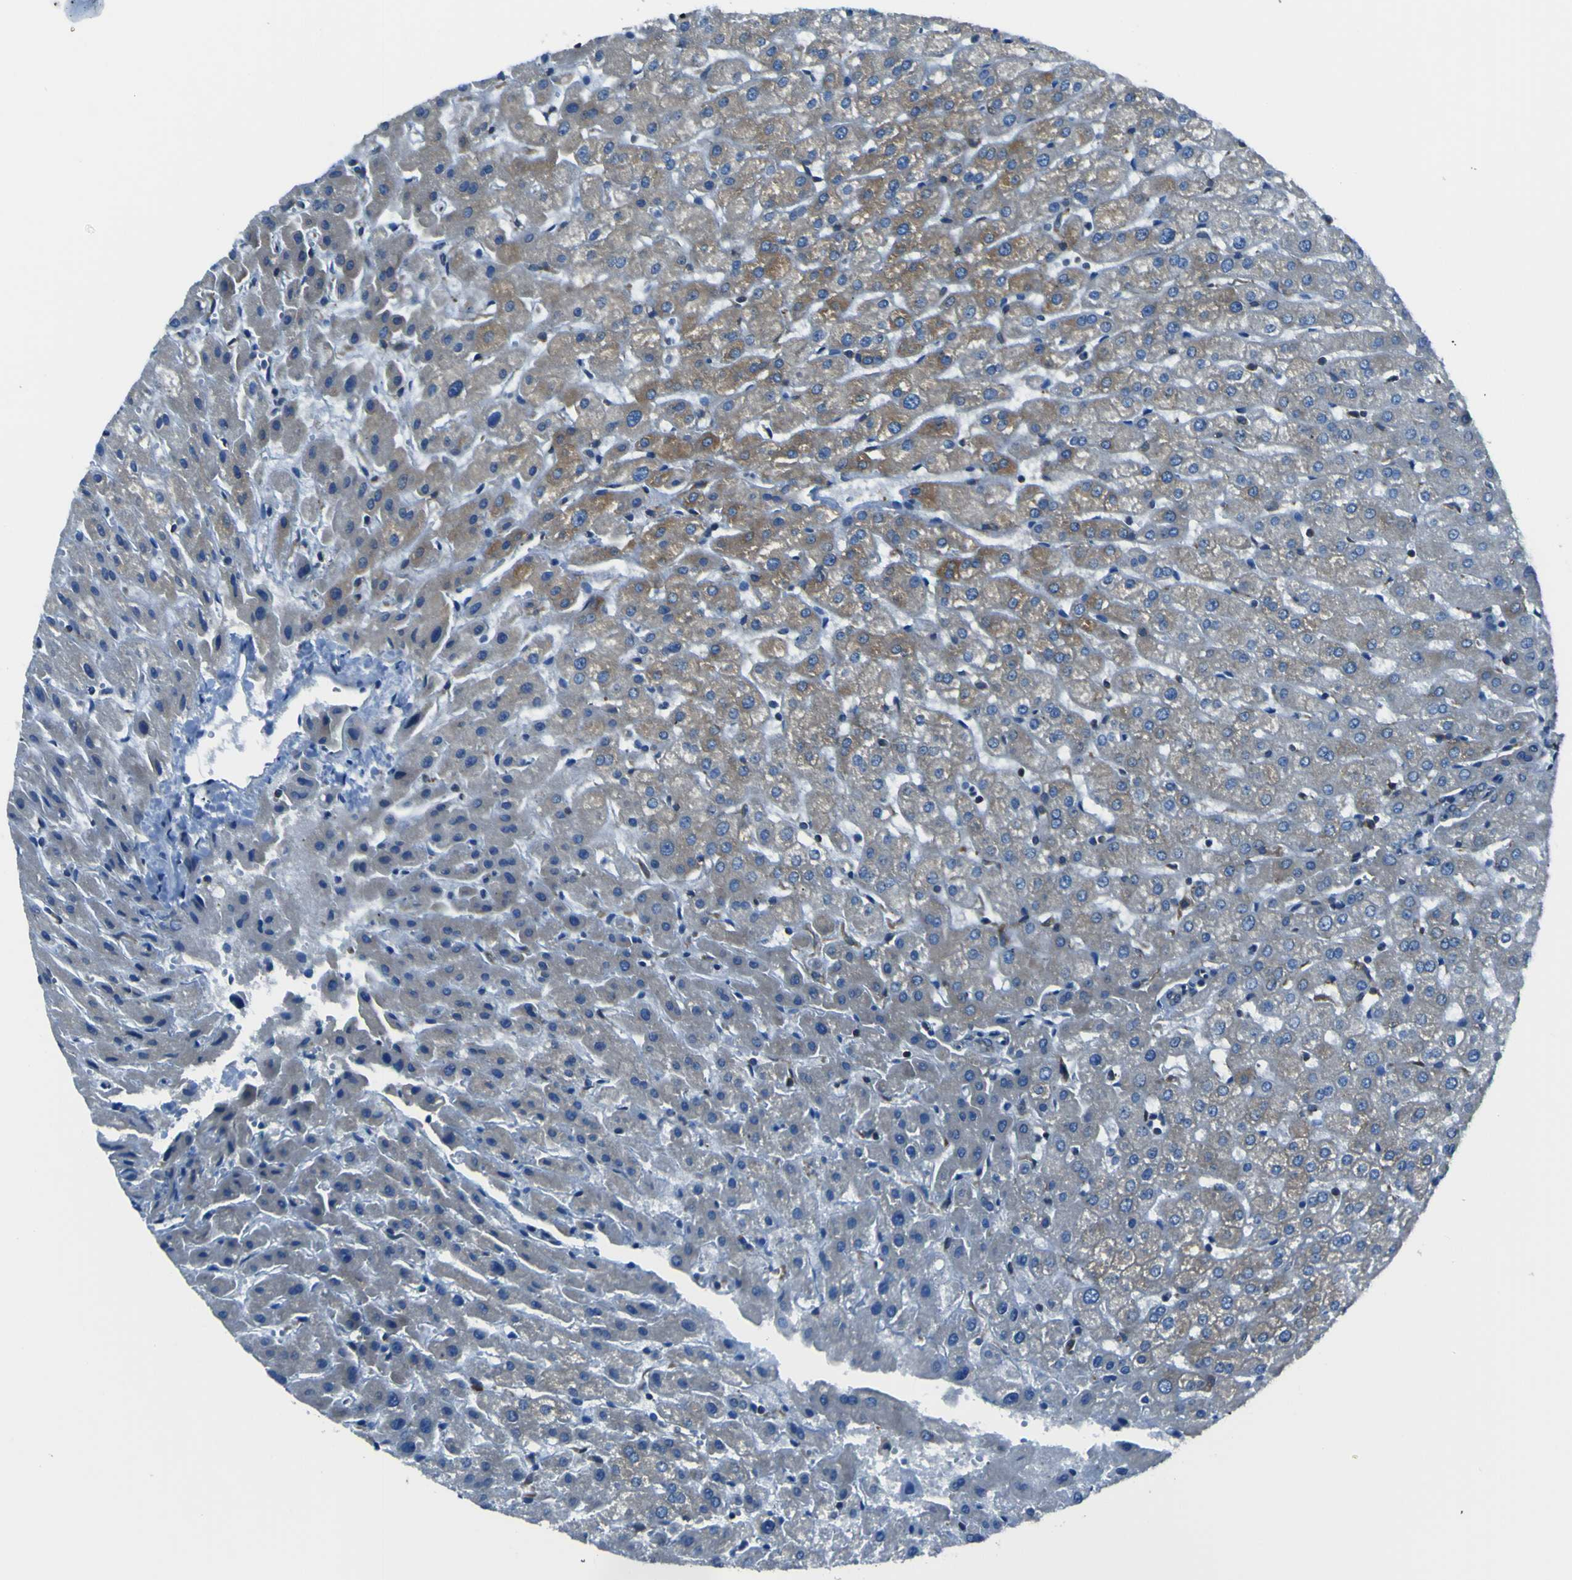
{"staining": {"intensity": "negative", "quantity": "none", "location": "none"}, "tissue": "liver", "cell_type": "Cholangiocytes", "image_type": "normal", "snomed": [{"axis": "morphology", "description": "Normal tissue, NOS"}, {"axis": "morphology", "description": "Fibrosis, NOS"}, {"axis": "topography", "description": "Liver"}], "caption": "This is an IHC histopathology image of unremarkable liver. There is no positivity in cholangiocytes.", "gene": "STIM1", "patient": {"sex": "female", "age": 29}}